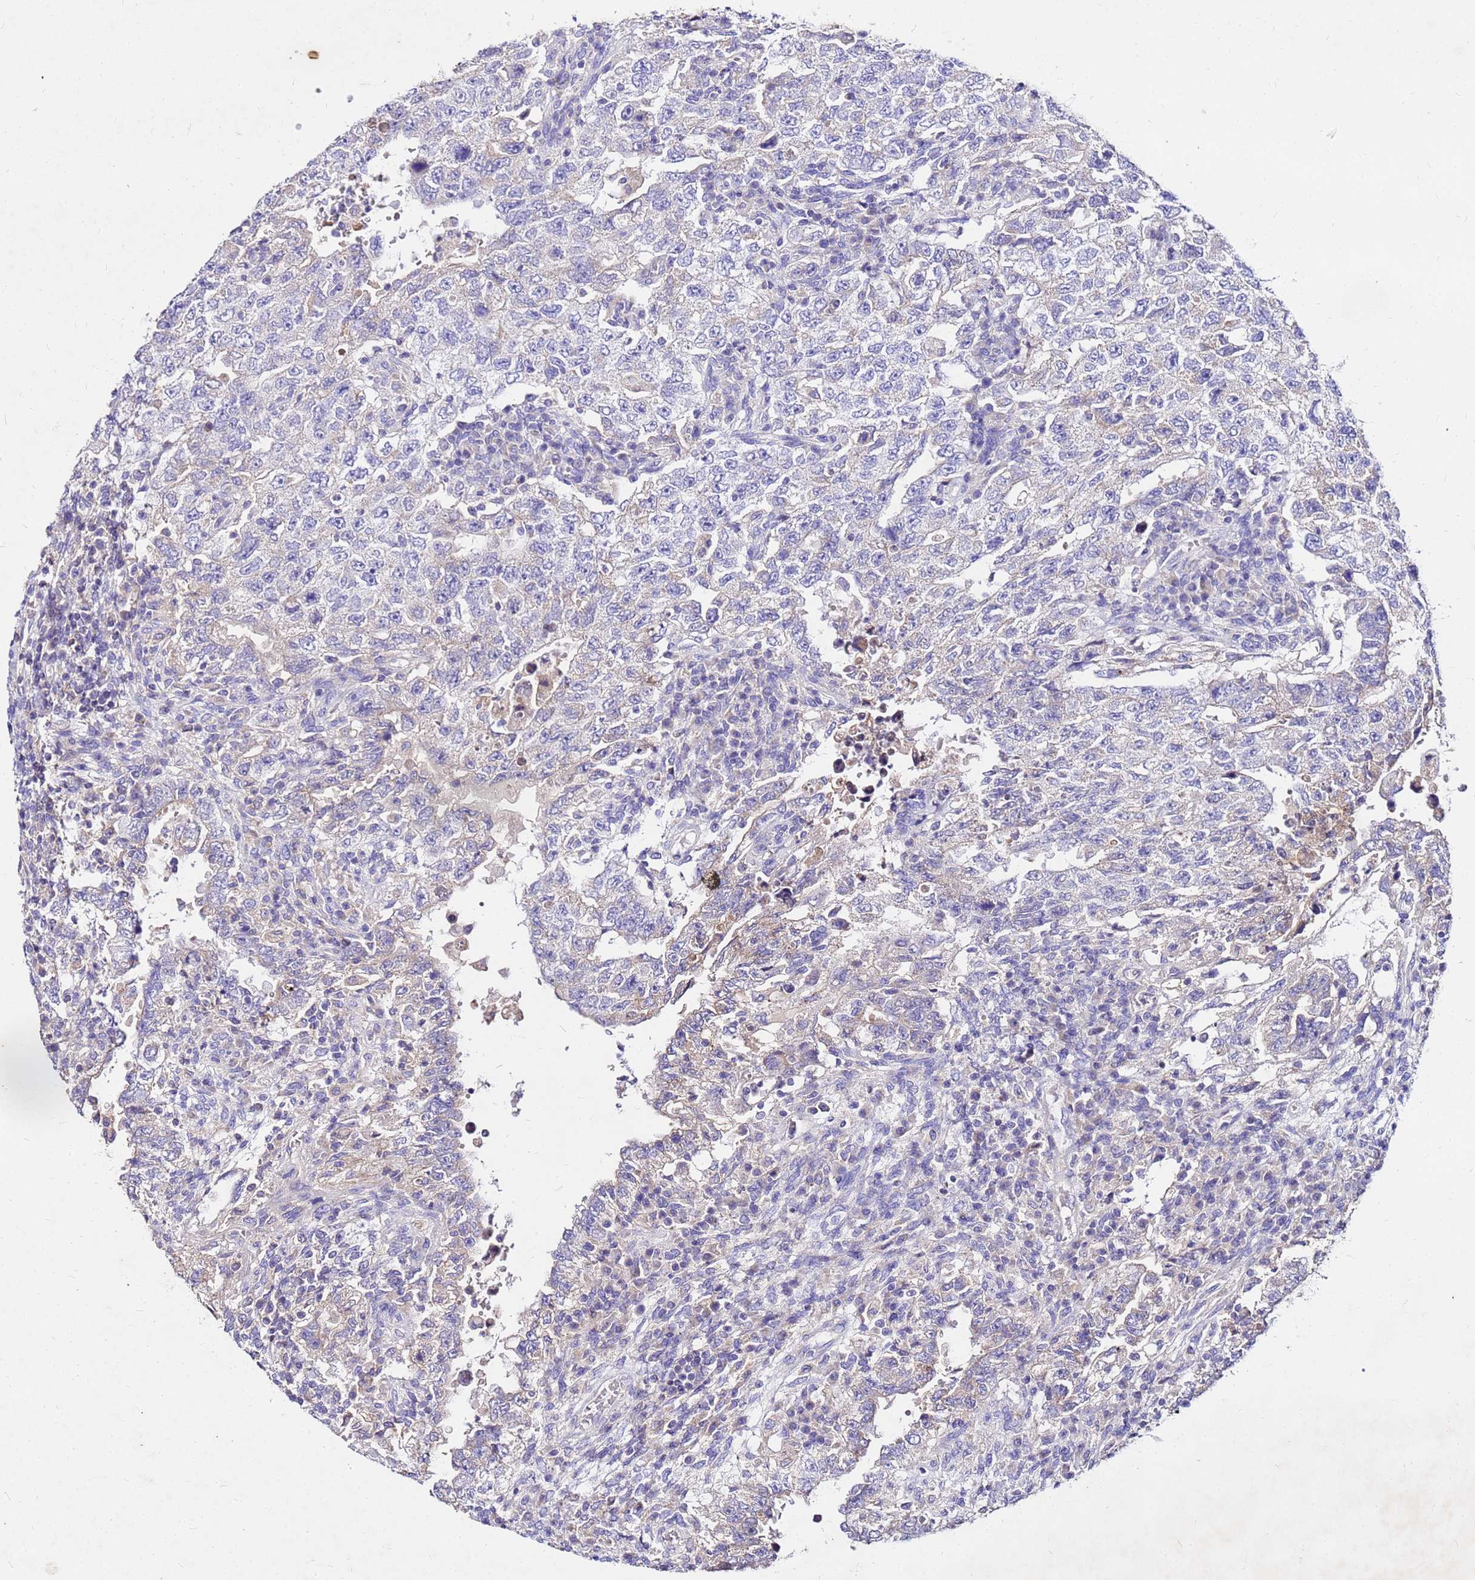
{"staining": {"intensity": "negative", "quantity": "none", "location": "none"}, "tissue": "testis cancer", "cell_type": "Tumor cells", "image_type": "cancer", "snomed": [{"axis": "morphology", "description": "Carcinoma, Embryonal, NOS"}, {"axis": "topography", "description": "Testis"}], "caption": "This is an IHC photomicrograph of testis cancer (embryonal carcinoma). There is no positivity in tumor cells.", "gene": "COX14", "patient": {"sex": "male", "age": 26}}